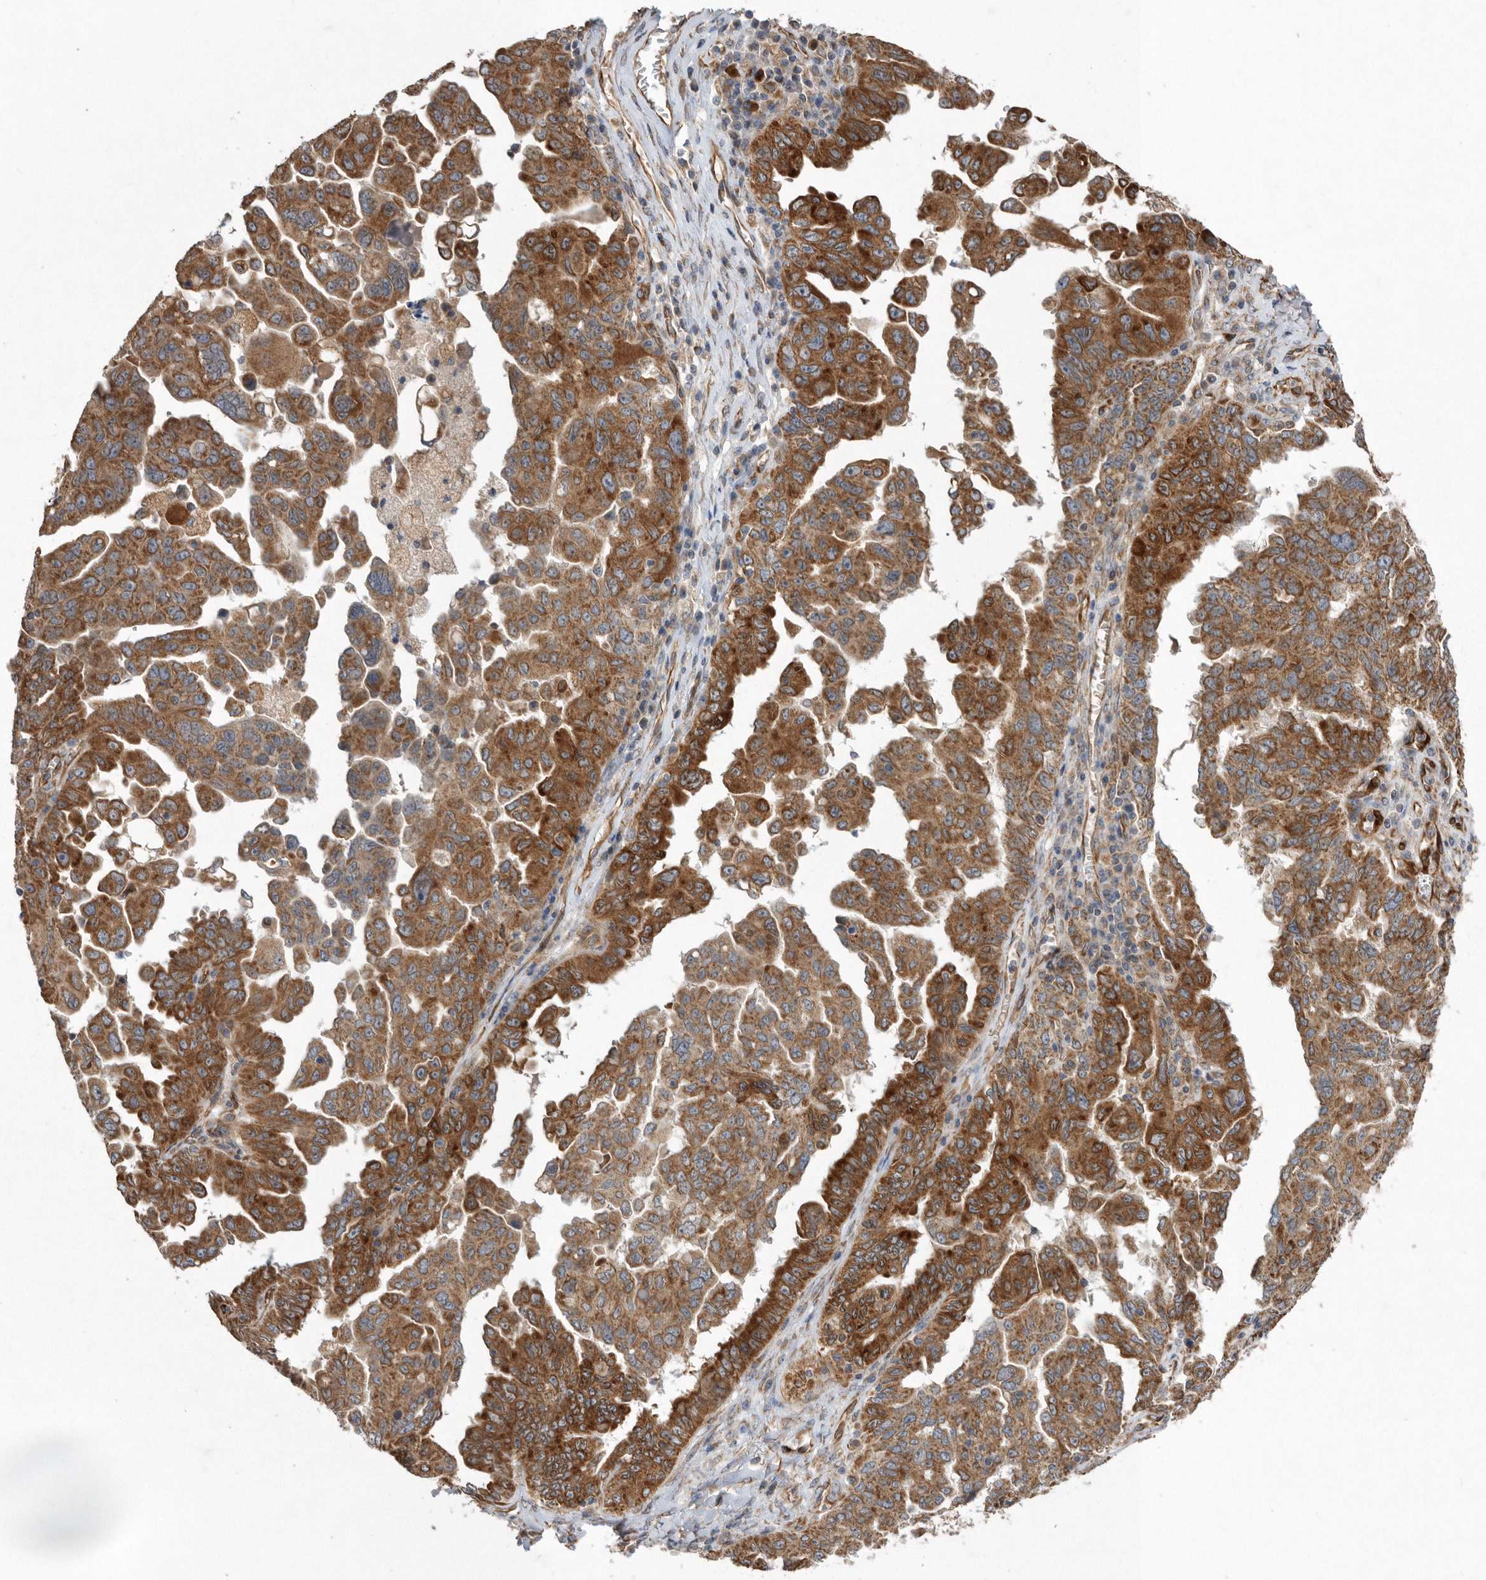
{"staining": {"intensity": "strong", "quantity": ">75%", "location": "cytoplasmic/membranous"}, "tissue": "ovarian cancer", "cell_type": "Tumor cells", "image_type": "cancer", "snomed": [{"axis": "morphology", "description": "Carcinoma, endometroid"}, {"axis": "topography", "description": "Ovary"}], "caption": "A brown stain shows strong cytoplasmic/membranous staining of a protein in ovarian endometroid carcinoma tumor cells. (DAB = brown stain, brightfield microscopy at high magnification).", "gene": "PON2", "patient": {"sex": "female", "age": 62}}